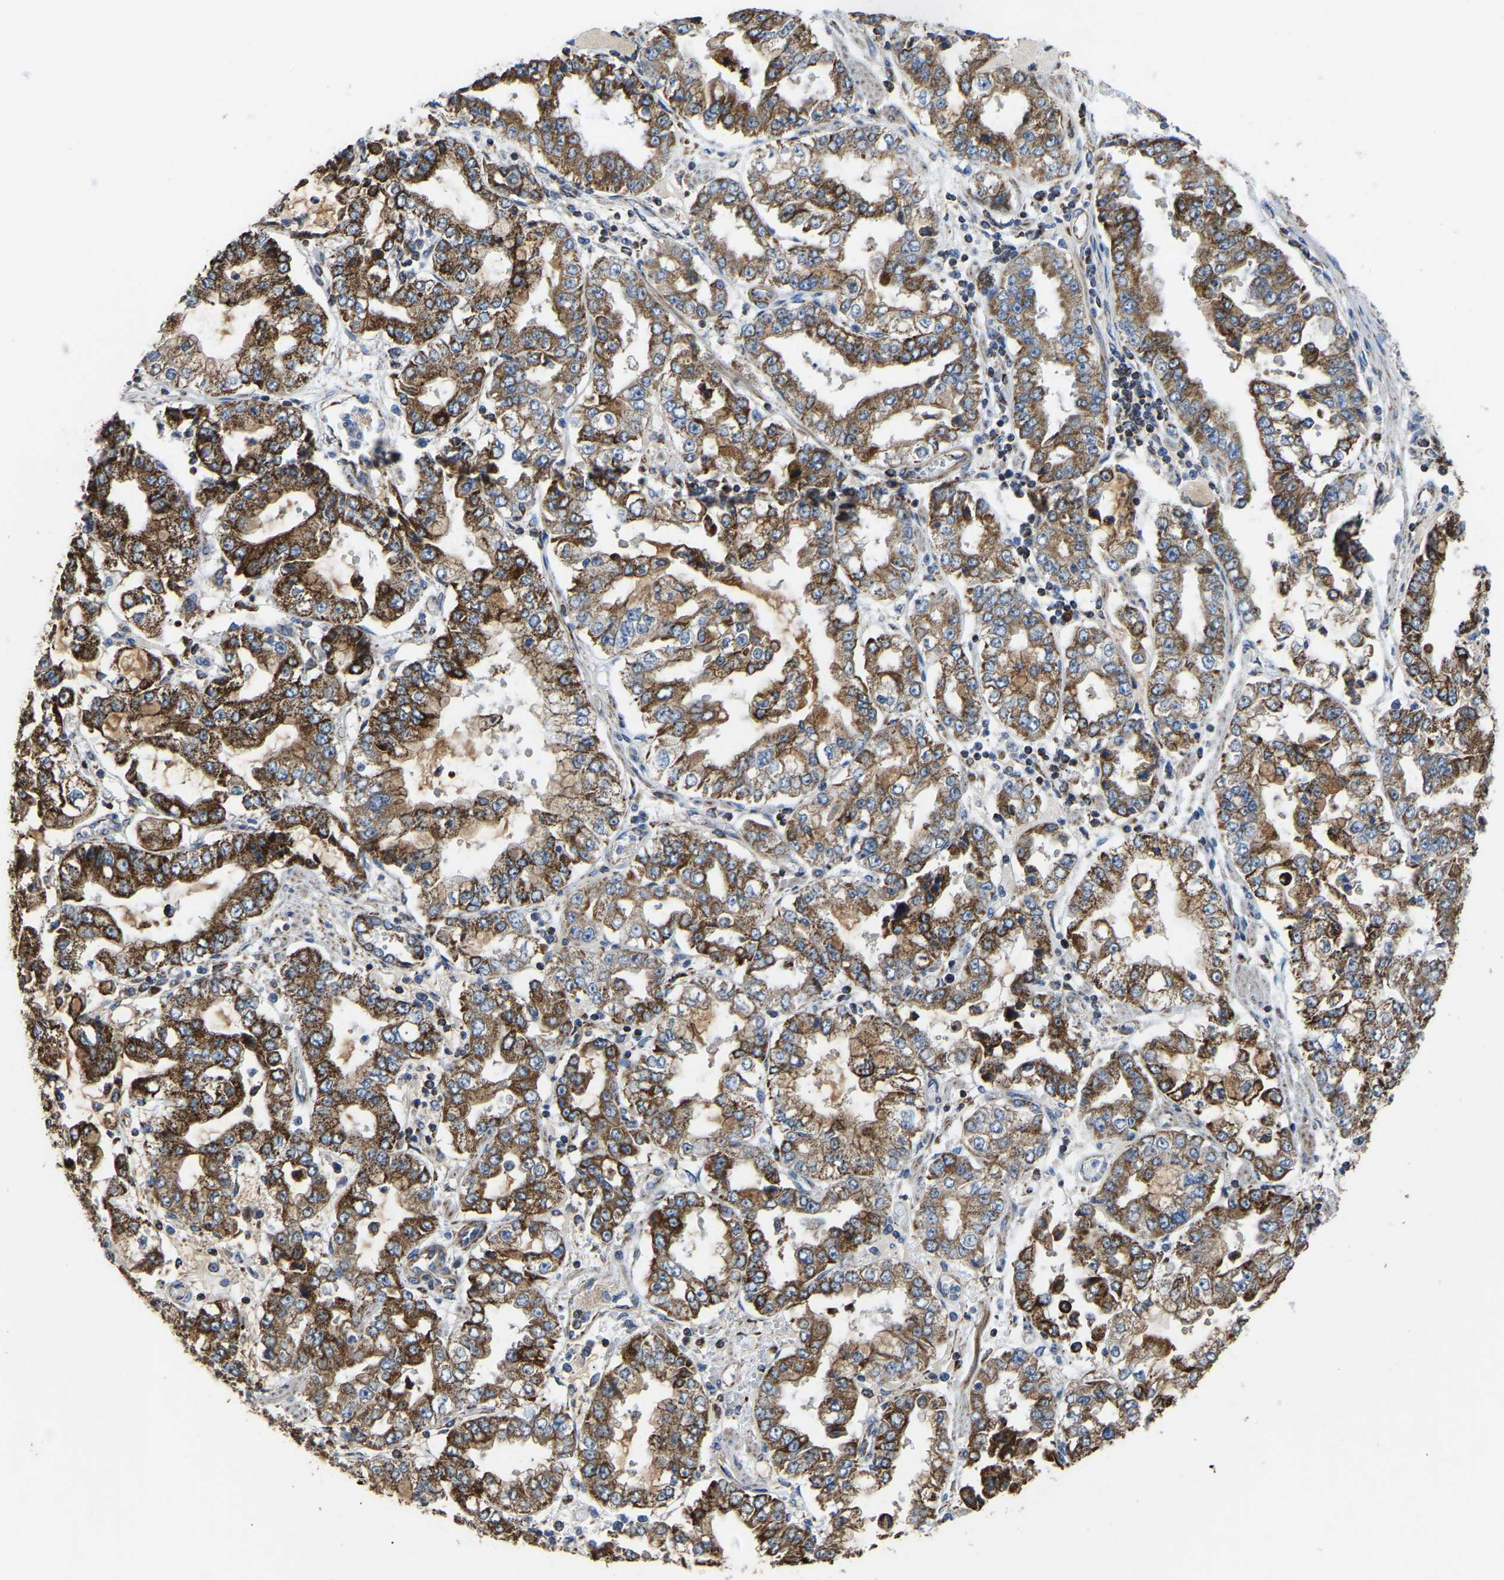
{"staining": {"intensity": "strong", "quantity": ">75%", "location": "cytoplasmic/membranous"}, "tissue": "stomach cancer", "cell_type": "Tumor cells", "image_type": "cancer", "snomed": [{"axis": "morphology", "description": "Adenocarcinoma, NOS"}, {"axis": "topography", "description": "Stomach"}], "caption": "The micrograph shows staining of stomach cancer (adenocarcinoma), revealing strong cytoplasmic/membranous protein expression (brown color) within tumor cells. (IHC, brightfield microscopy, high magnification).", "gene": "ETFA", "patient": {"sex": "male", "age": 76}}